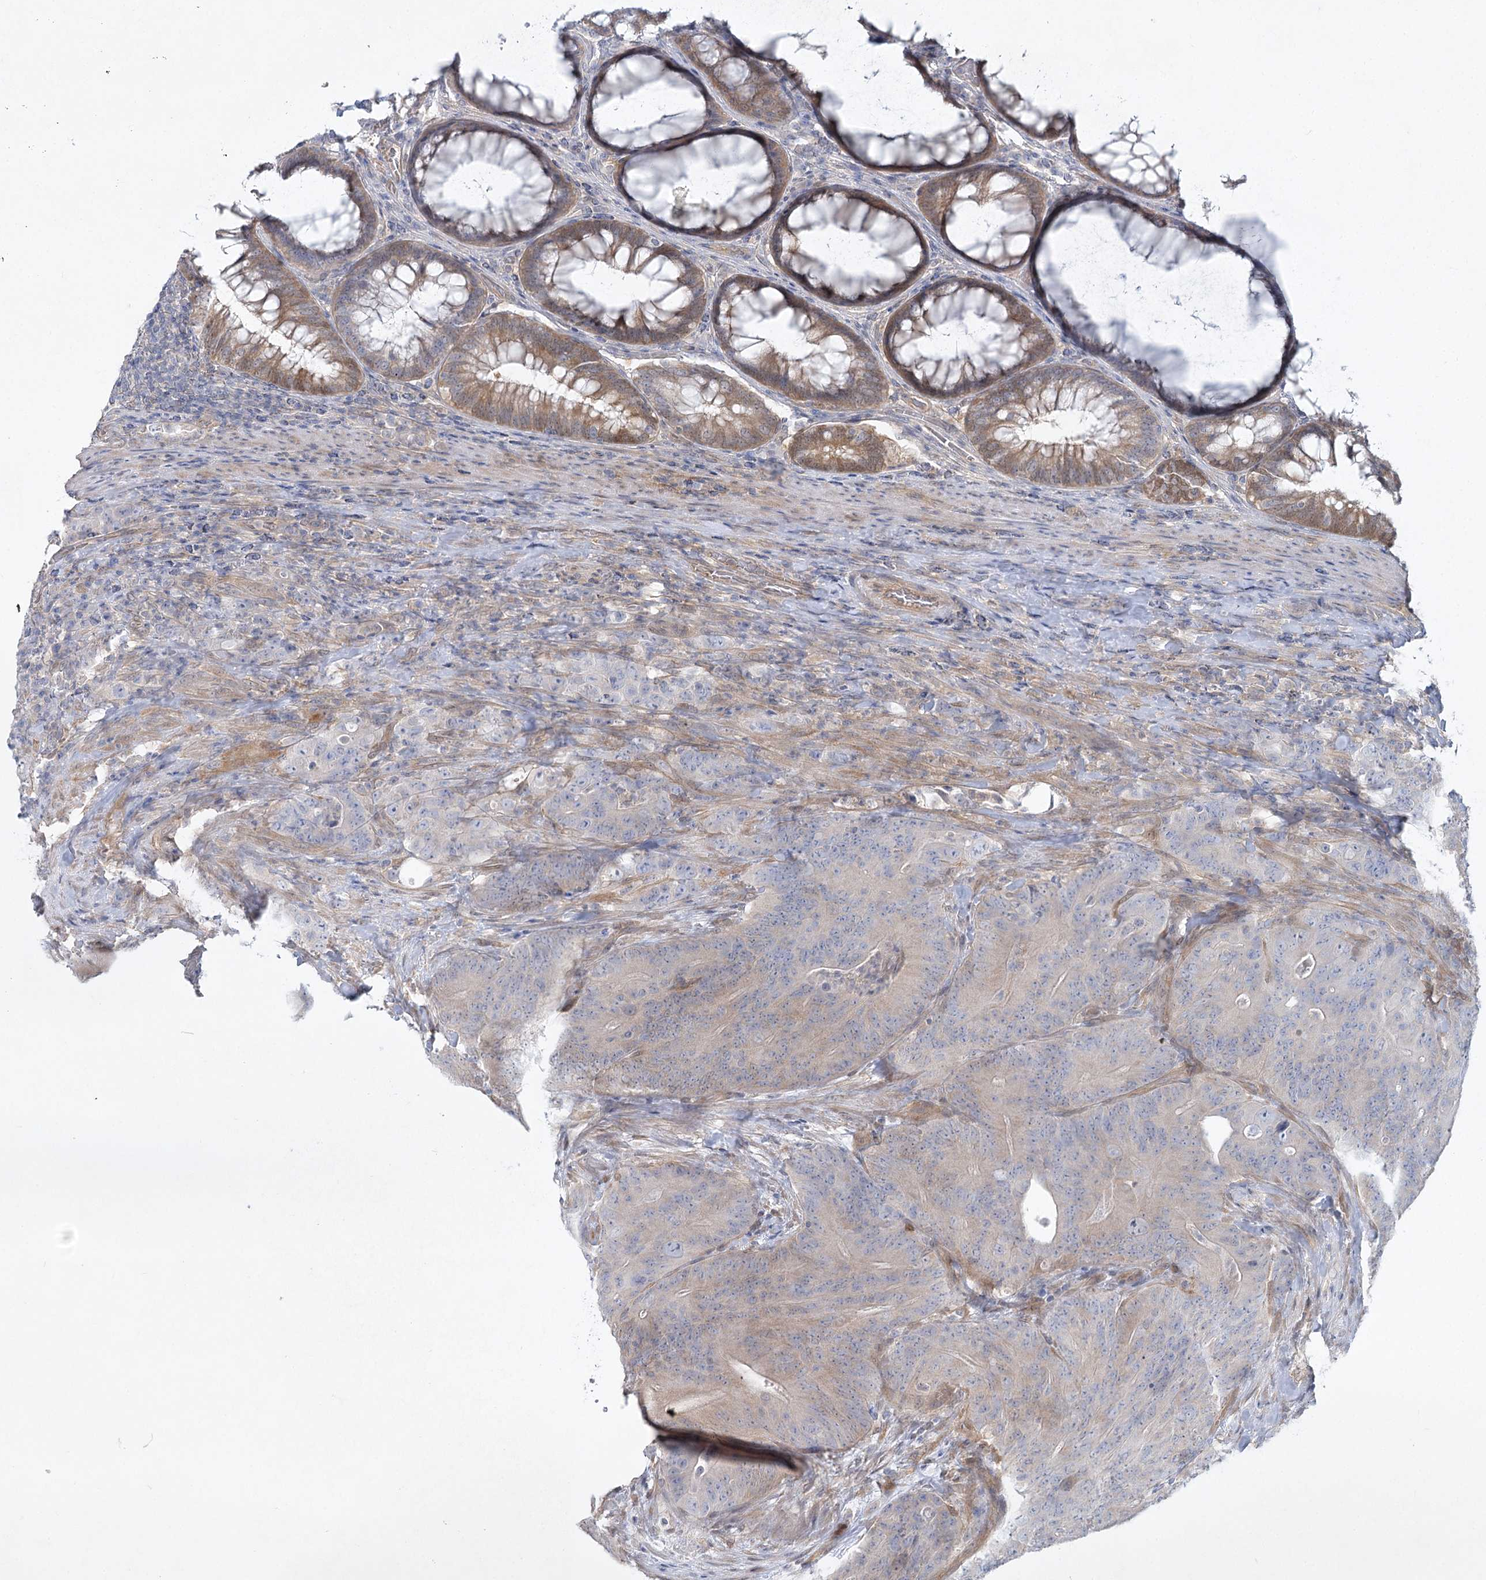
{"staining": {"intensity": "negative", "quantity": "none", "location": "none"}, "tissue": "colorectal cancer", "cell_type": "Tumor cells", "image_type": "cancer", "snomed": [{"axis": "morphology", "description": "Normal tissue, NOS"}, {"axis": "topography", "description": "Colon"}], "caption": "IHC histopathology image of colorectal cancer stained for a protein (brown), which exhibits no expression in tumor cells.", "gene": "AAMDC", "patient": {"sex": "female", "age": 82}}